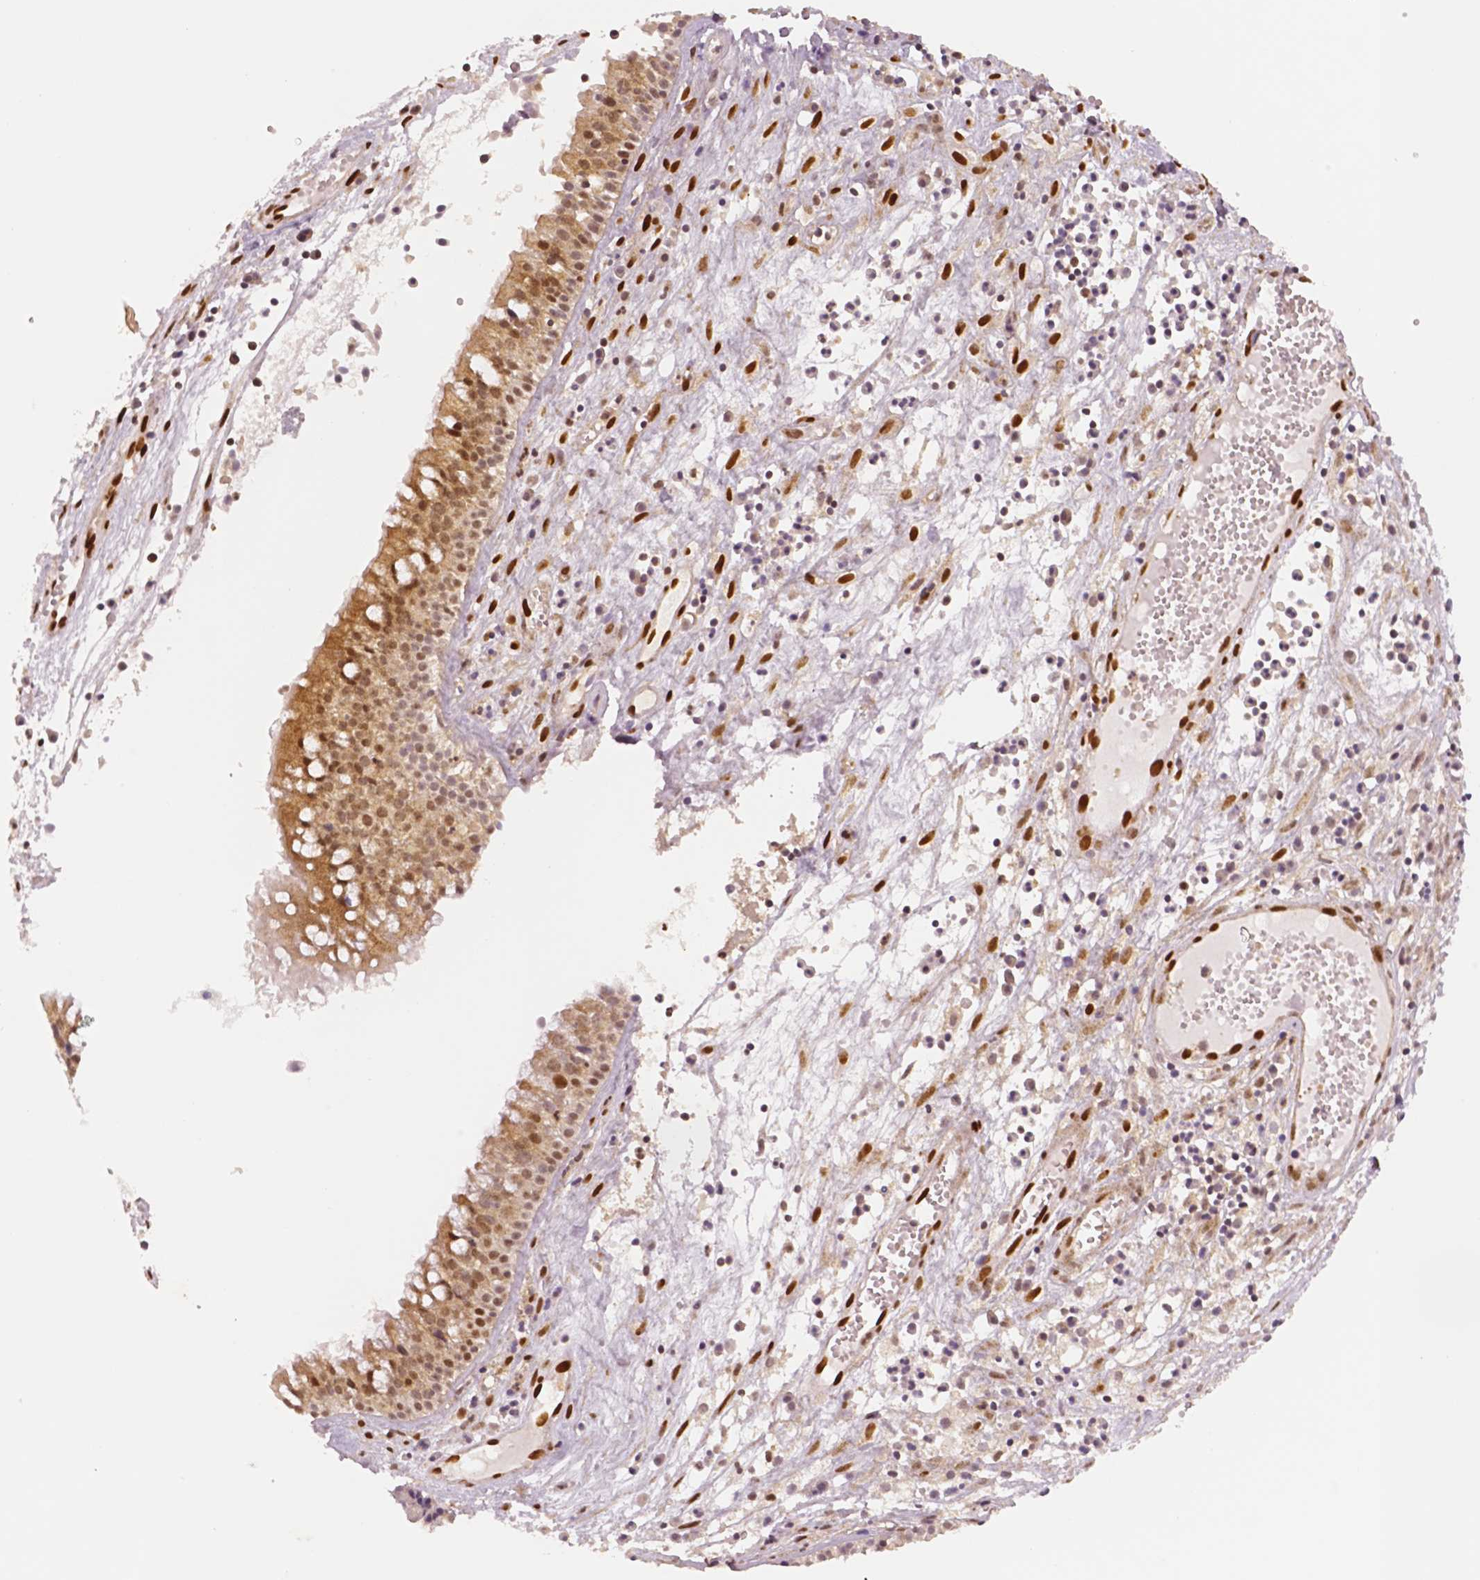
{"staining": {"intensity": "moderate", "quantity": ">75%", "location": "cytoplasmic/membranous,nuclear"}, "tissue": "nasopharynx", "cell_type": "Respiratory epithelial cells", "image_type": "normal", "snomed": [{"axis": "morphology", "description": "Normal tissue, NOS"}, {"axis": "topography", "description": "Nasopharynx"}], "caption": "Human nasopharynx stained for a protein (brown) displays moderate cytoplasmic/membranous,nuclear positive expression in about >75% of respiratory epithelial cells.", "gene": "STAT3", "patient": {"sex": "male", "age": 31}}